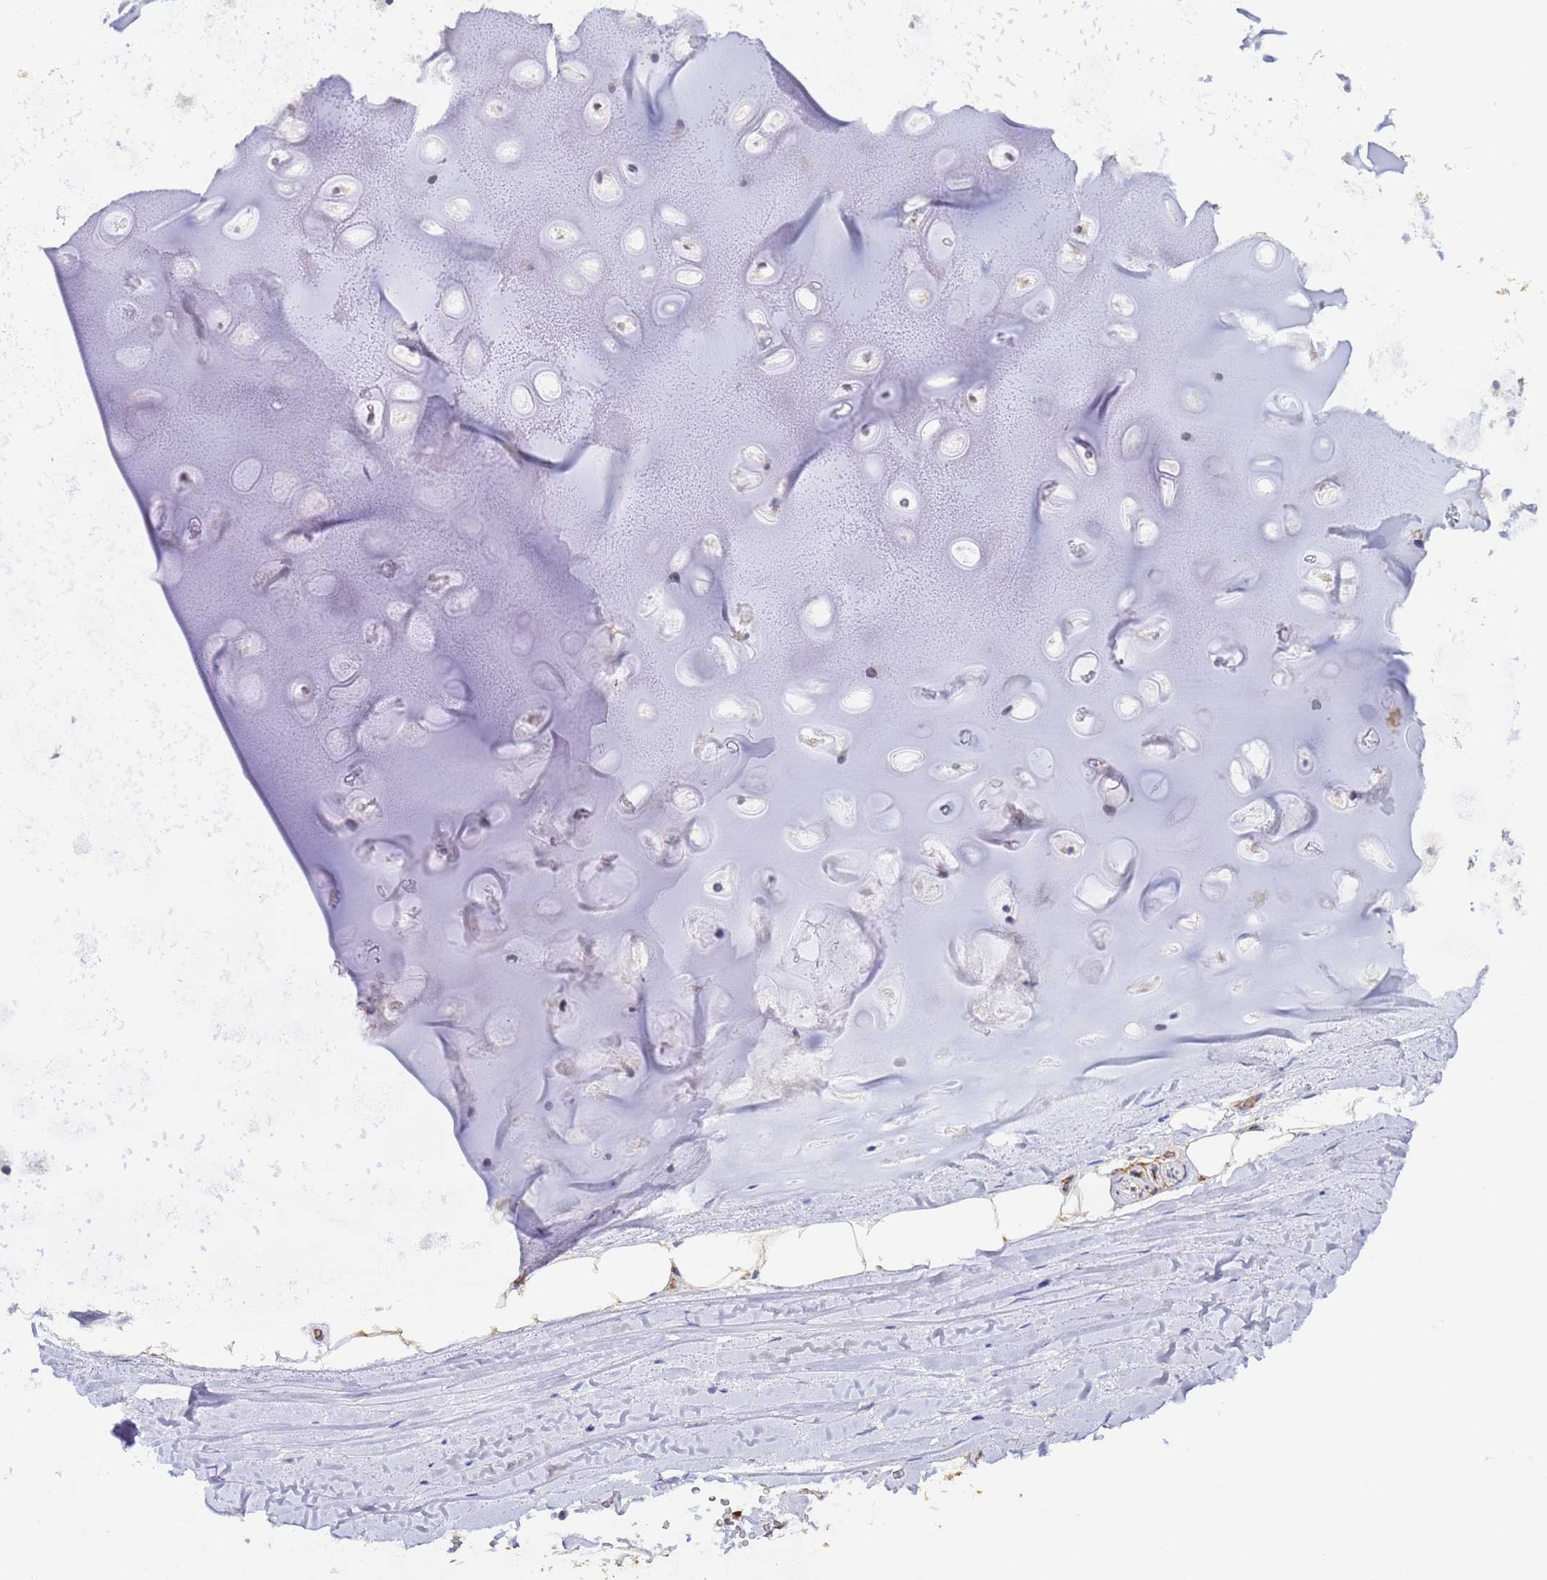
{"staining": {"intensity": "weak", "quantity": "<25%", "location": "cytoplasmic/membranous"}, "tissue": "adipose tissue", "cell_type": "Adipocytes", "image_type": "normal", "snomed": [{"axis": "morphology", "description": "Normal tissue, NOS"}, {"axis": "topography", "description": "Lymph node"}, {"axis": "topography", "description": "Bronchus"}], "caption": "Adipocytes show no significant positivity in unremarkable adipose tissue. (IHC, brightfield microscopy, high magnification).", "gene": "GON4L", "patient": {"sex": "male", "age": 63}}